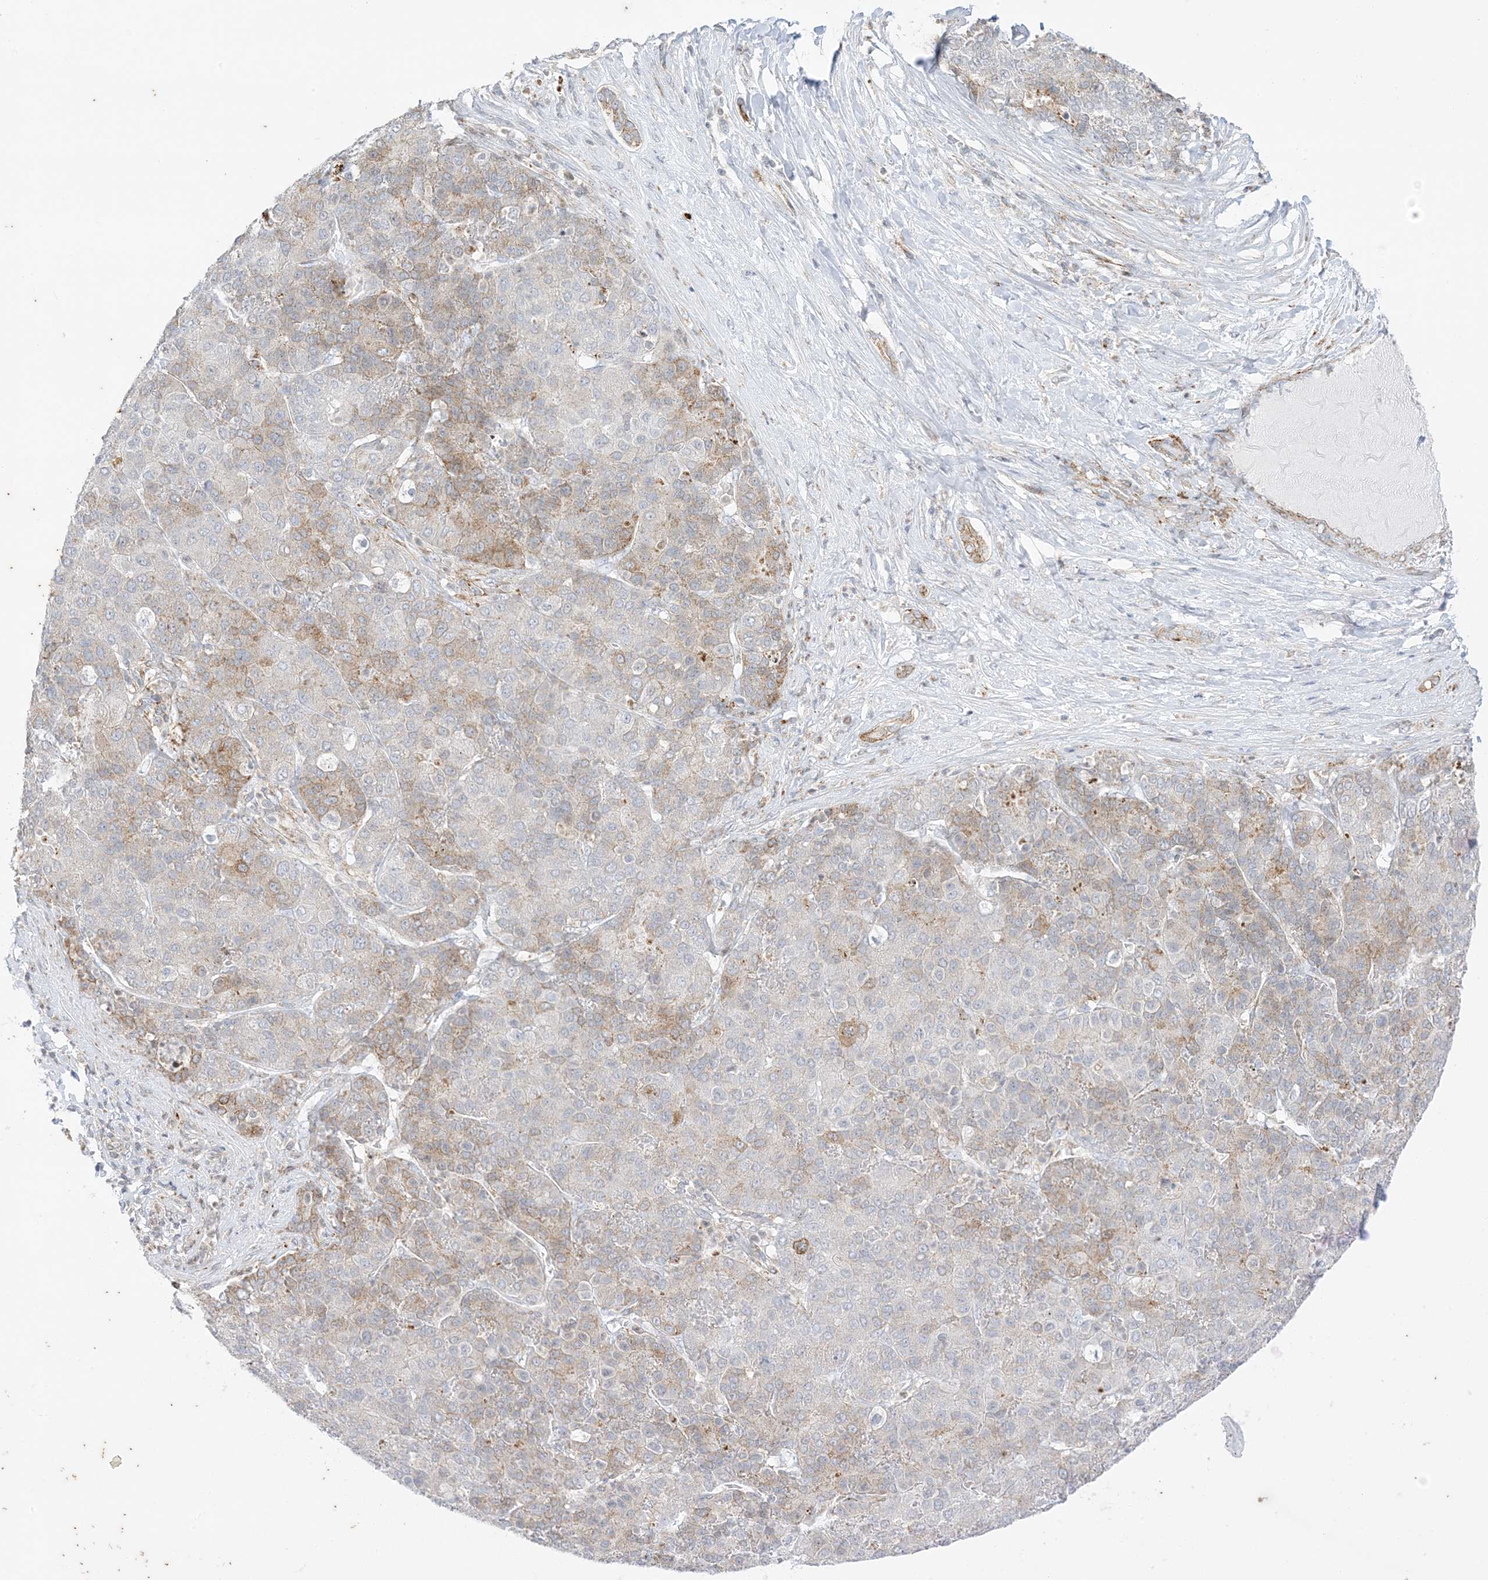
{"staining": {"intensity": "weak", "quantity": "<25%", "location": "cytoplasmic/membranous"}, "tissue": "liver cancer", "cell_type": "Tumor cells", "image_type": "cancer", "snomed": [{"axis": "morphology", "description": "Carcinoma, Hepatocellular, NOS"}, {"axis": "topography", "description": "Liver"}], "caption": "DAB (3,3'-diaminobenzidine) immunohistochemical staining of liver hepatocellular carcinoma reveals no significant expression in tumor cells.", "gene": "RAC1", "patient": {"sex": "male", "age": 65}}